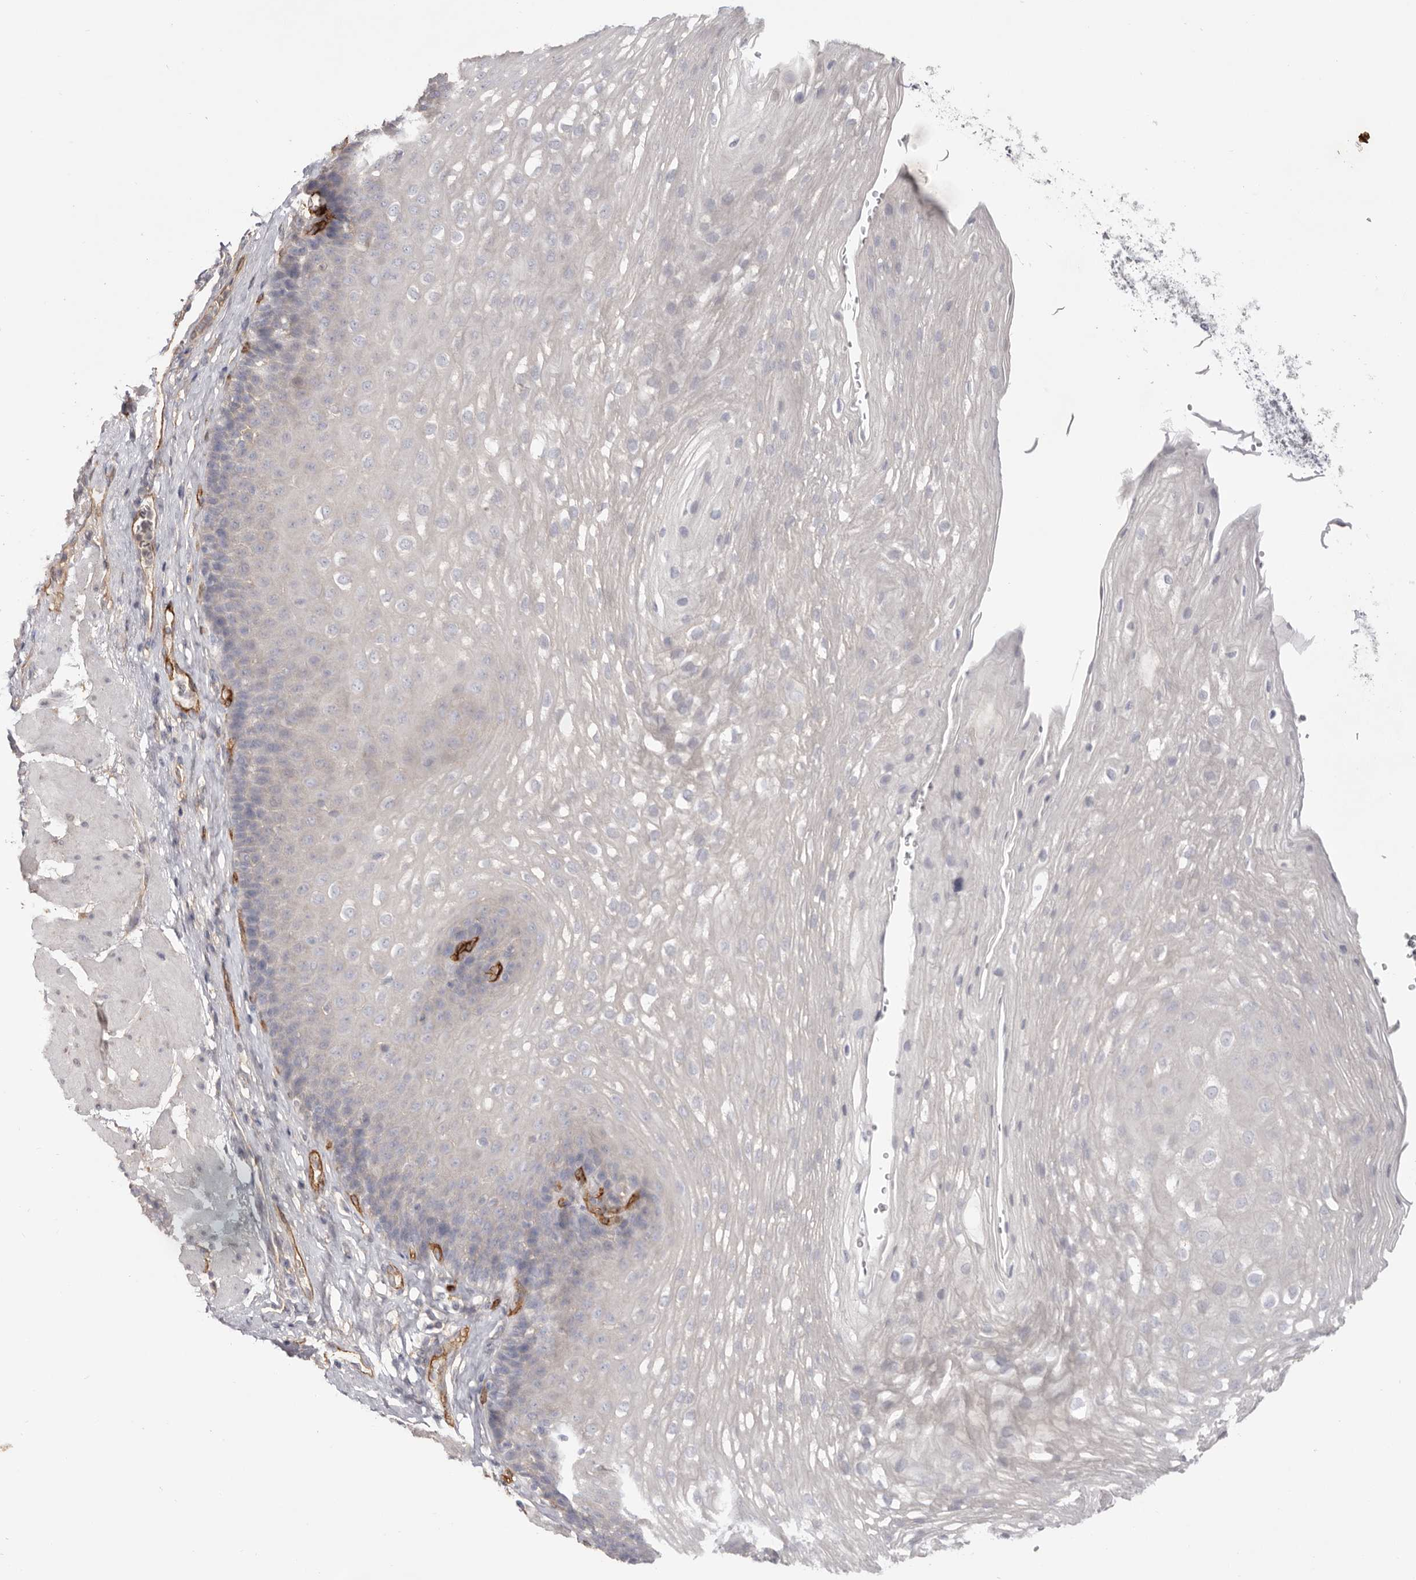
{"staining": {"intensity": "negative", "quantity": "none", "location": "none"}, "tissue": "esophagus", "cell_type": "Squamous epithelial cells", "image_type": "normal", "snomed": [{"axis": "morphology", "description": "Normal tissue, NOS"}, {"axis": "topography", "description": "Esophagus"}], "caption": "This is a micrograph of immunohistochemistry (IHC) staining of unremarkable esophagus, which shows no positivity in squamous epithelial cells.", "gene": "LRRC66", "patient": {"sex": "female", "age": 66}}